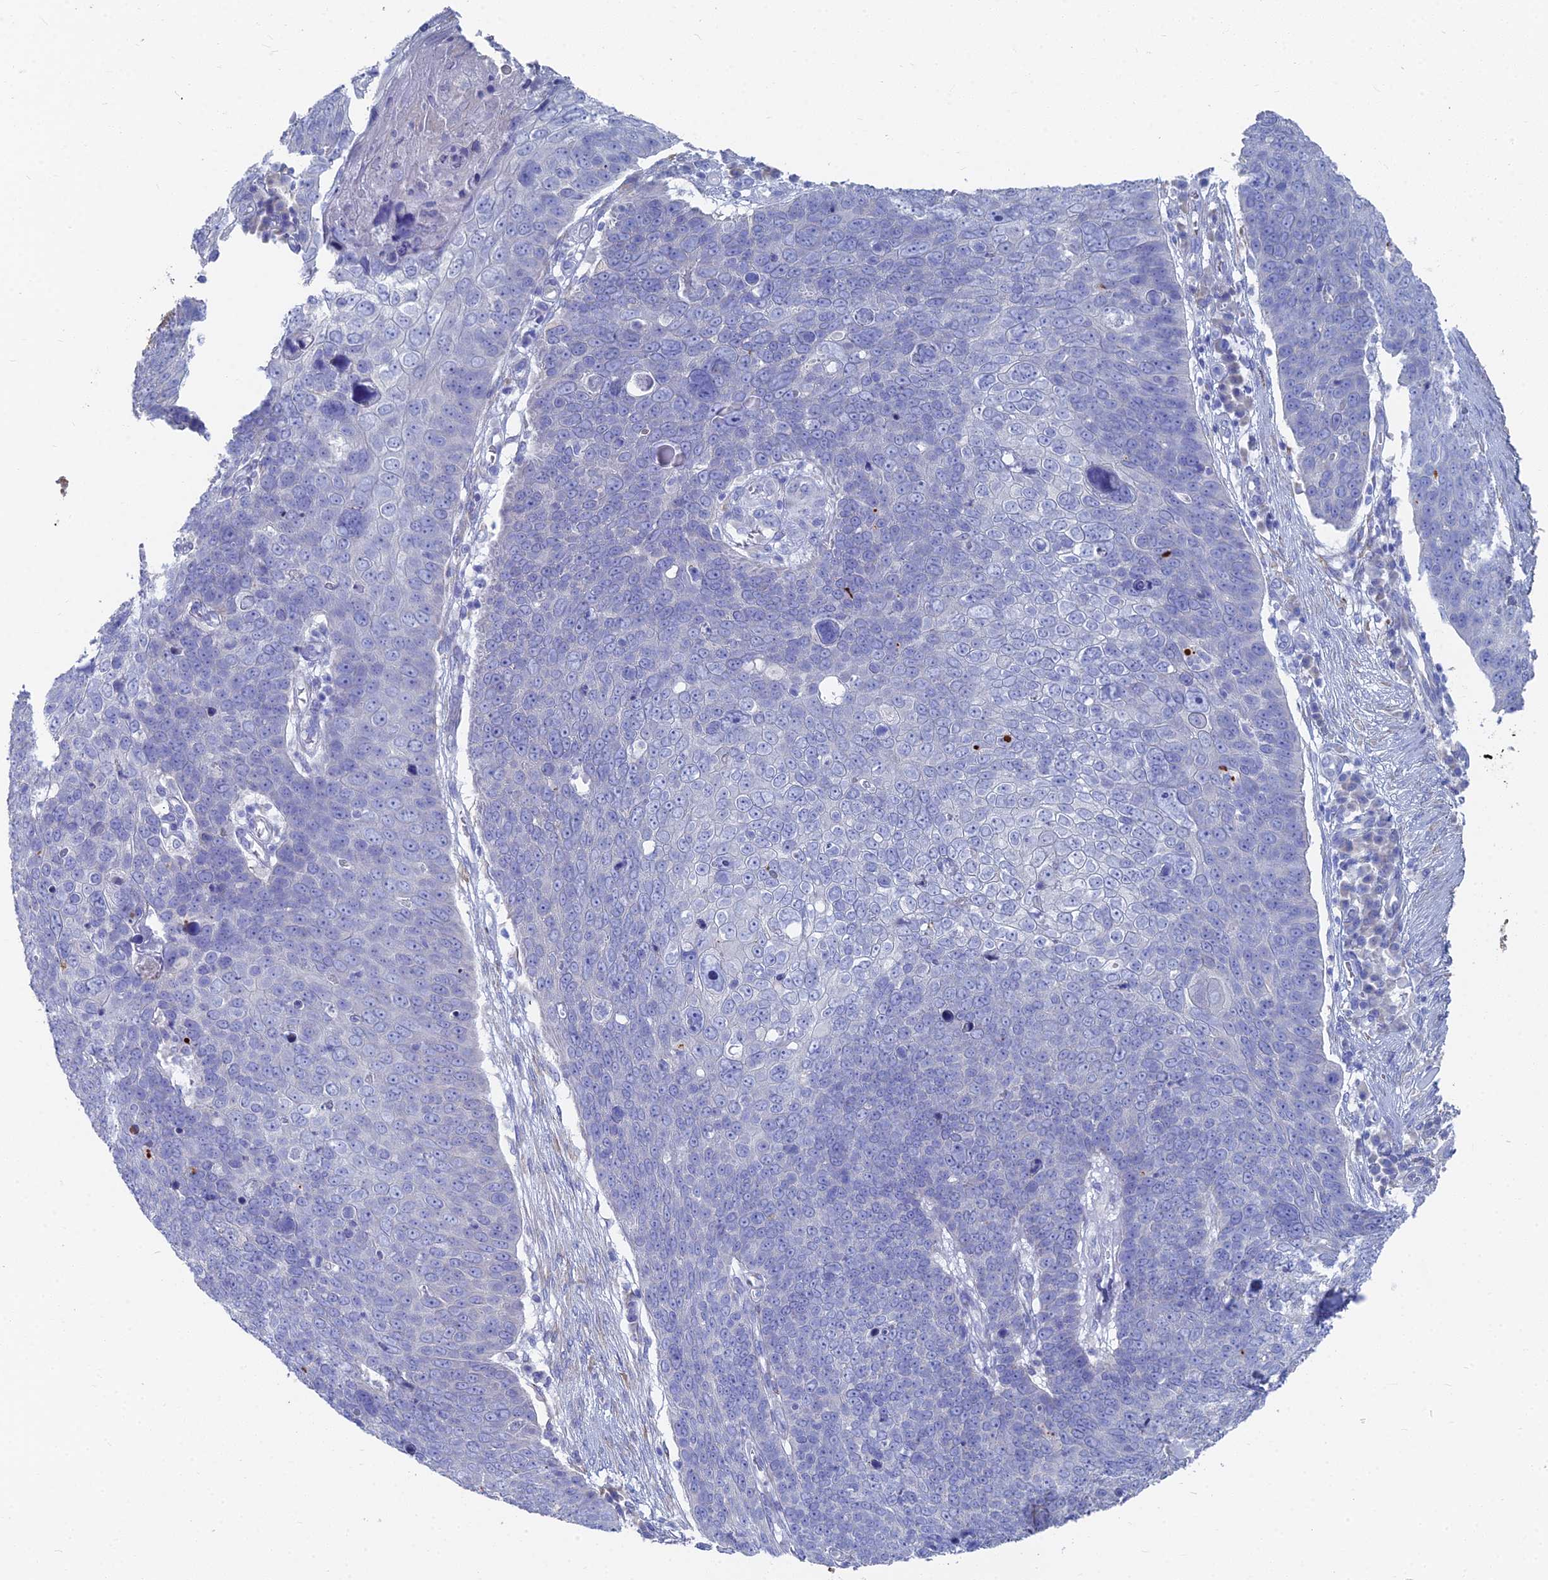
{"staining": {"intensity": "negative", "quantity": "none", "location": "none"}, "tissue": "skin cancer", "cell_type": "Tumor cells", "image_type": "cancer", "snomed": [{"axis": "morphology", "description": "Squamous cell carcinoma, NOS"}, {"axis": "topography", "description": "Skin"}], "caption": "DAB (3,3'-diaminobenzidine) immunohistochemical staining of skin cancer reveals no significant expression in tumor cells.", "gene": "TNNT3", "patient": {"sex": "male", "age": 71}}